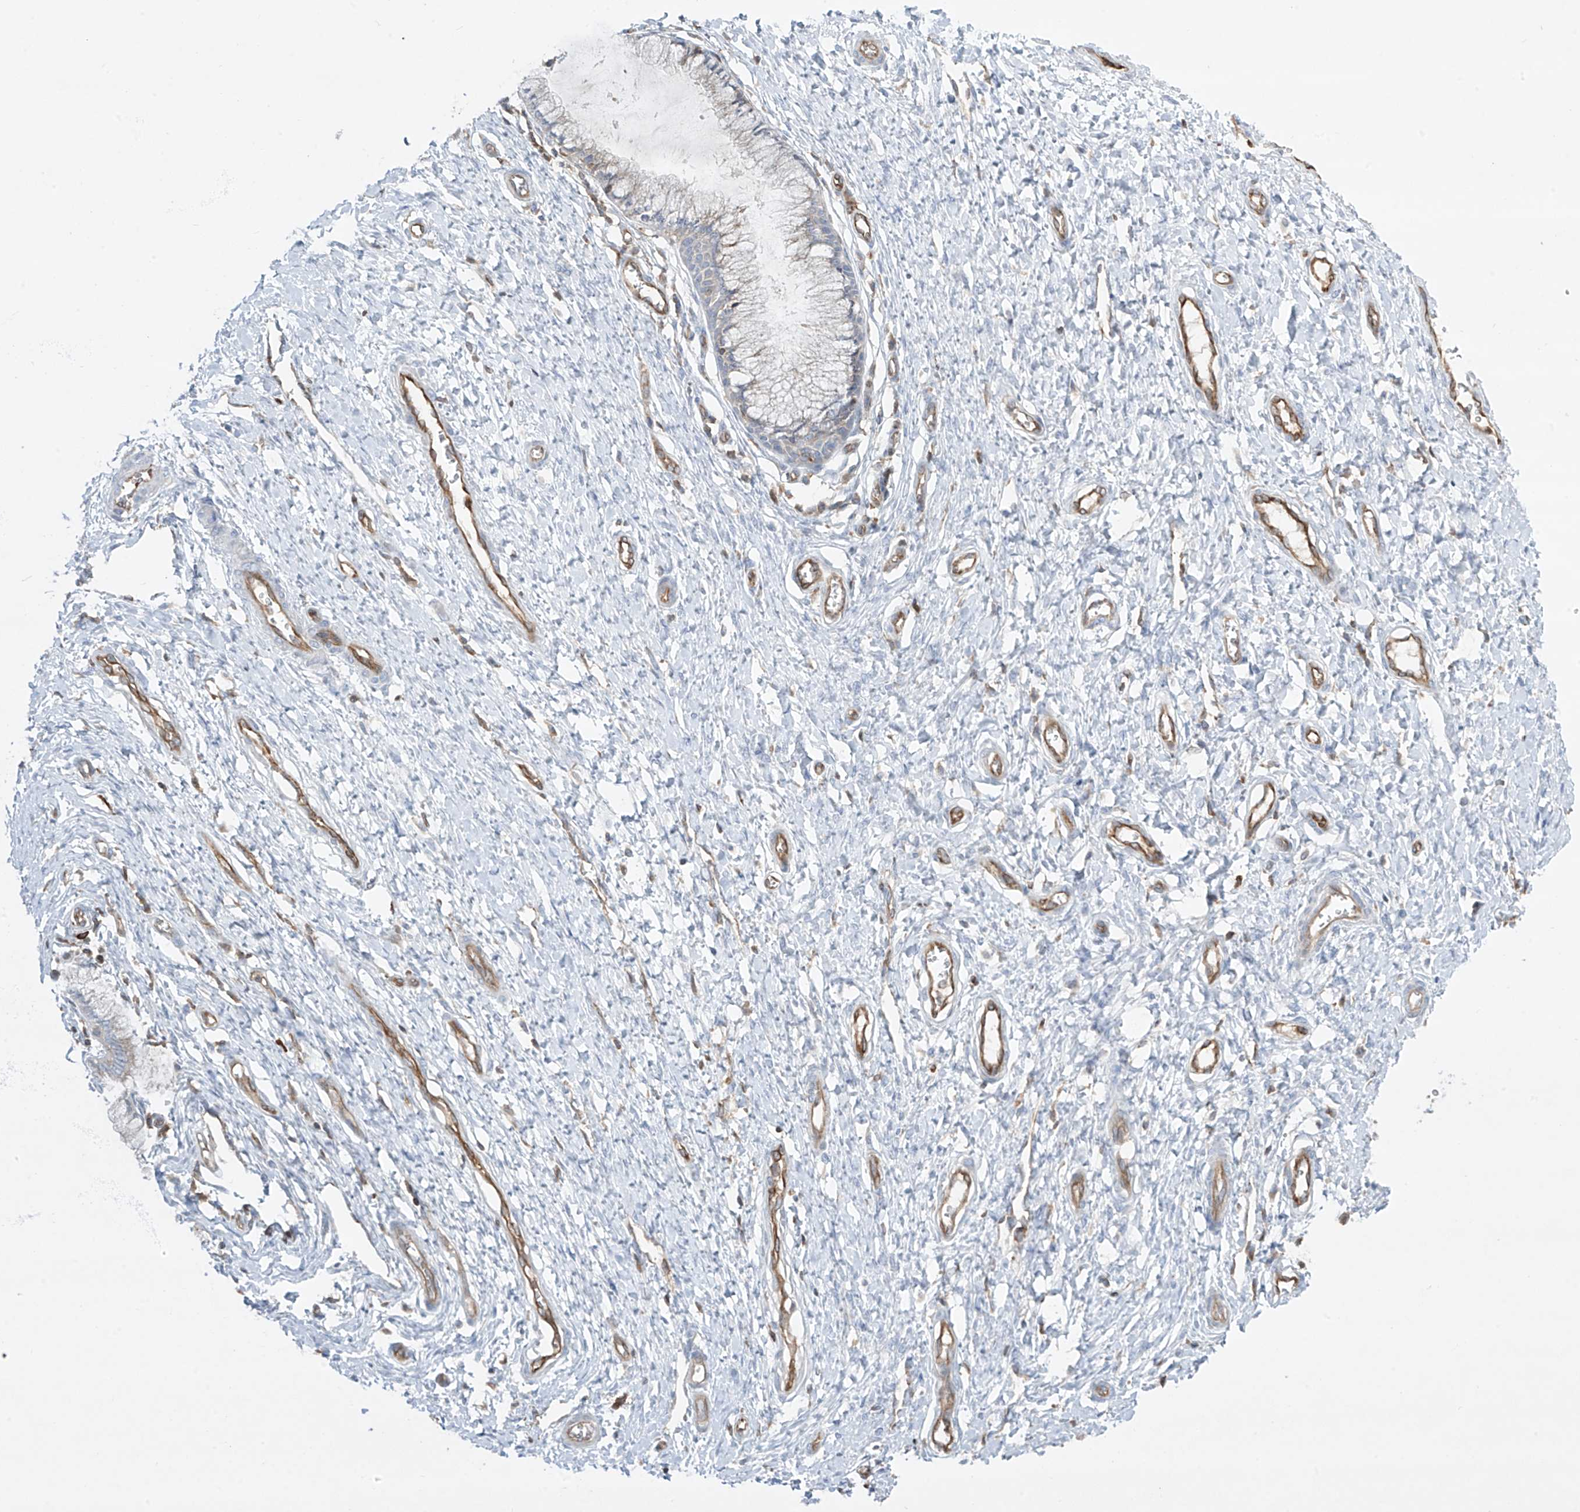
{"staining": {"intensity": "moderate", "quantity": "<25%", "location": "cytoplasmic/membranous"}, "tissue": "cervix", "cell_type": "Glandular cells", "image_type": "normal", "snomed": [{"axis": "morphology", "description": "Normal tissue, NOS"}, {"axis": "topography", "description": "Cervix"}], "caption": "Immunohistochemistry (IHC) image of unremarkable cervix stained for a protein (brown), which demonstrates low levels of moderate cytoplasmic/membranous positivity in approximately <25% of glandular cells.", "gene": "HLA", "patient": {"sex": "female", "age": 55}}